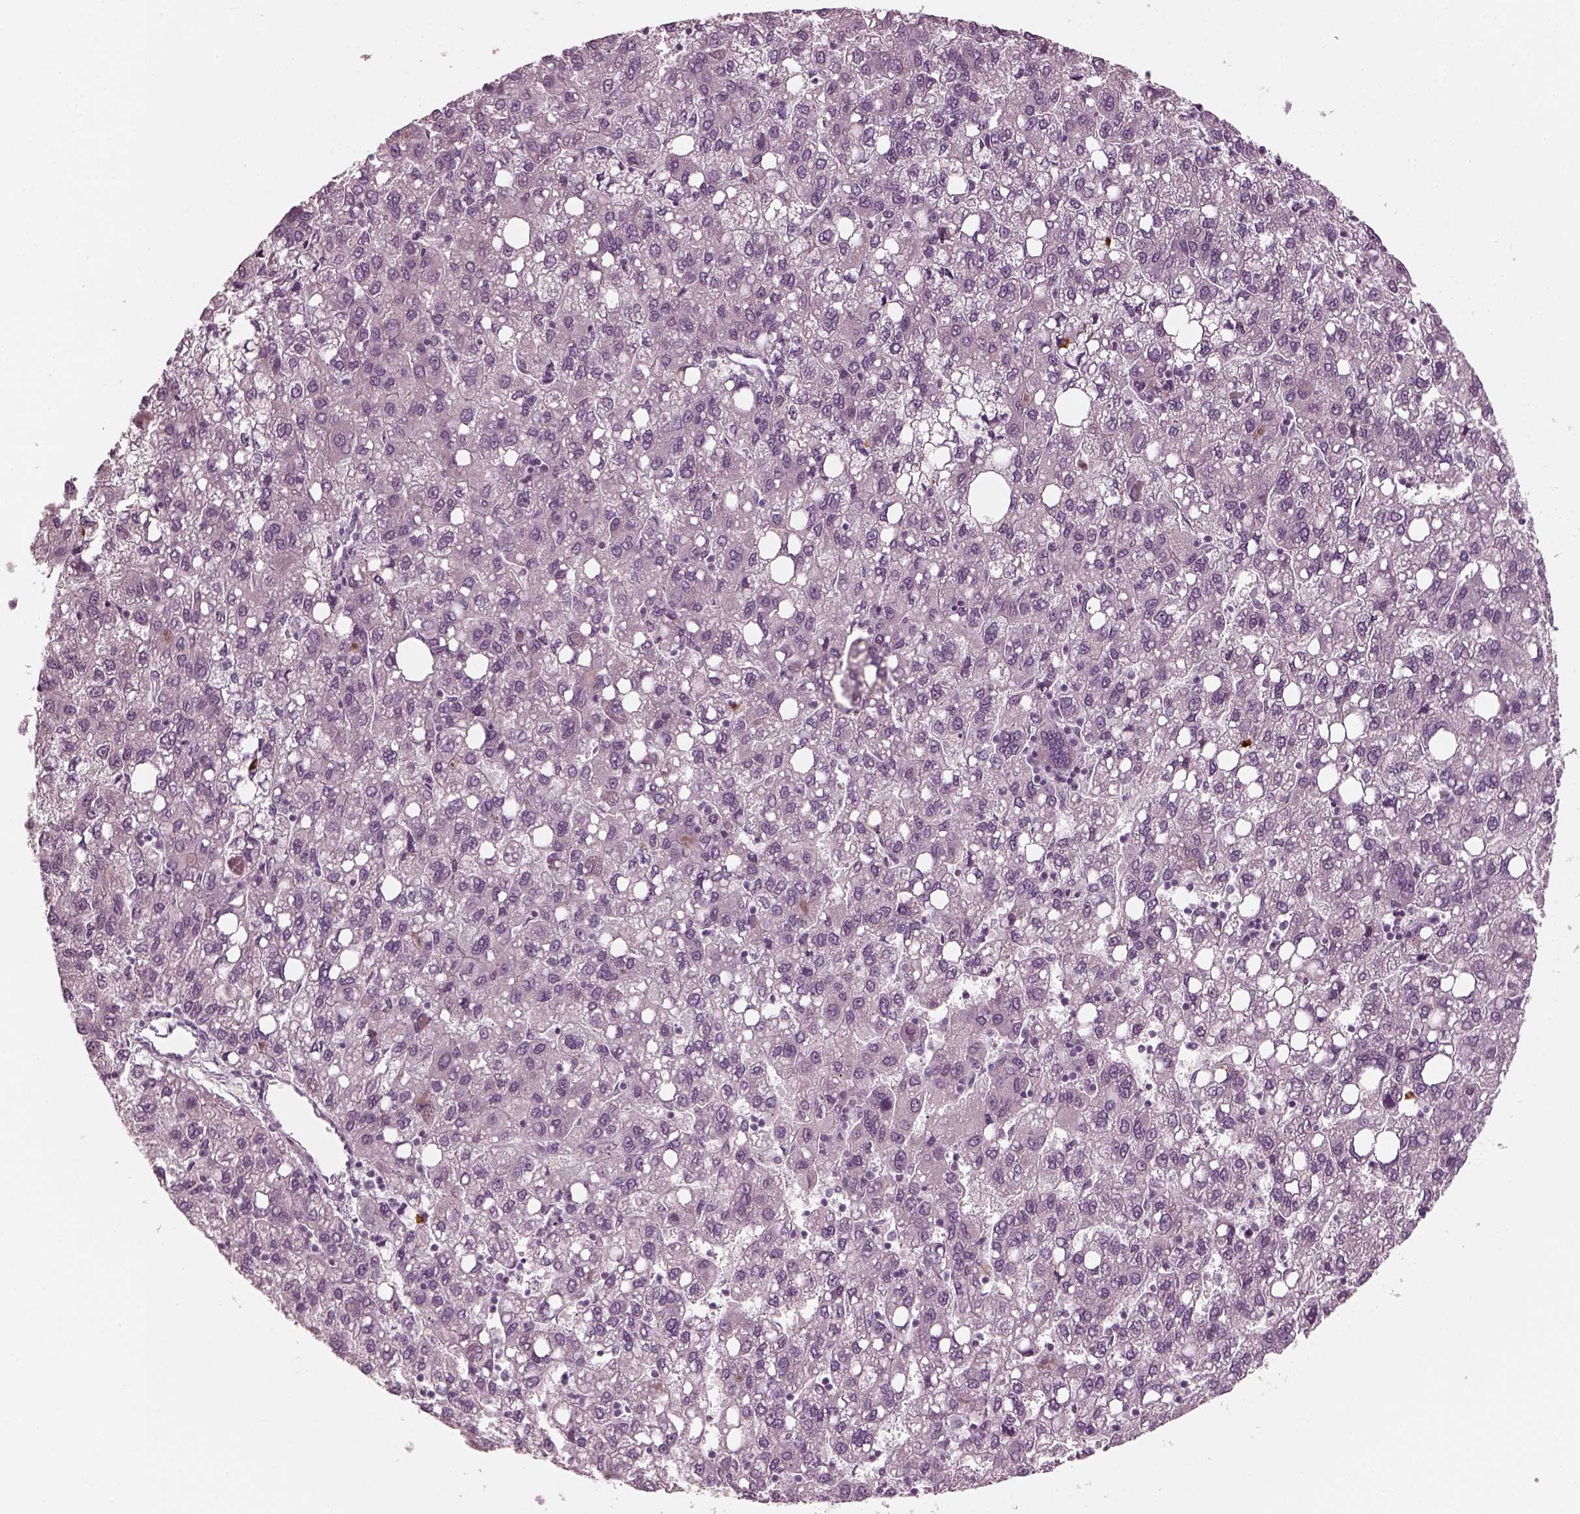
{"staining": {"intensity": "negative", "quantity": "none", "location": "none"}, "tissue": "liver cancer", "cell_type": "Tumor cells", "image_type": "cancer", "snomed": [{"axis": "morphology", "description": "Carcinoma, Hepatocellular, NOS"}, {"axis": "topography", "description": "Liver"}], "caption": "Immunohistochemistry (IHC) of hepatocellular carcinoma (liver) displays no positivity in tumor cells. Nuclei are stained in blue.", "gene": "CNTN1", "patient": {"sex": "female", "age": 82}}